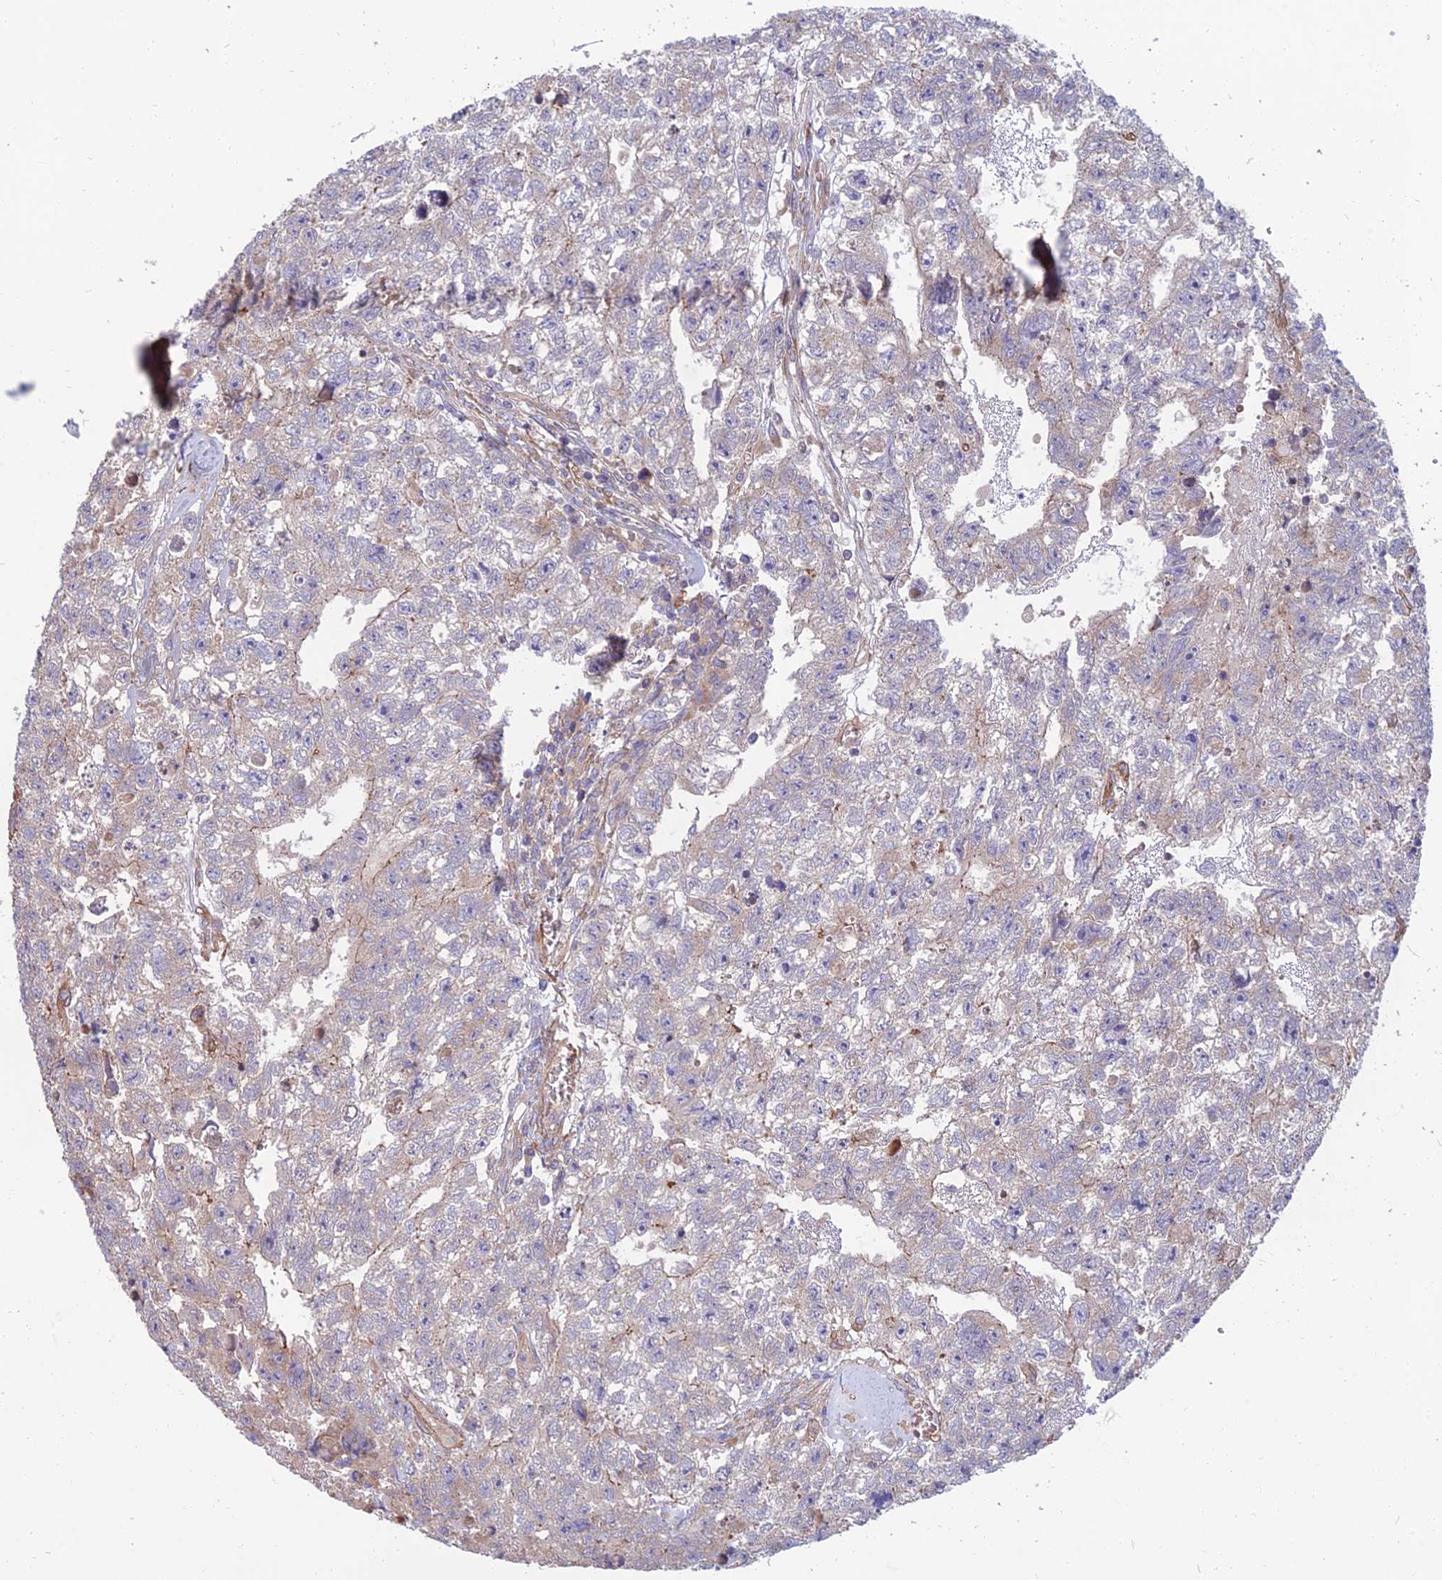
{"staining": {"intensity": "negative", "quantity": "none", "location": "none"}, "tissue": "testis cancer", "cell_type": "Tumor cells", "image_type": "cancer", "snomed": [{"axis": "morphology", "description": "Carcinoma, Embryonal, NOS"}, {"axis": "topography", "description": "Testis"}], "caption": "This photomicrograph is of embryonal carcinoma (testis) stained with IHC to label a protein in brown with the nuclei are counter-stained blue. There is no staining in tumor cells.", "gene": "WDR24", "patient": {"sex": "male", "age": 26}}